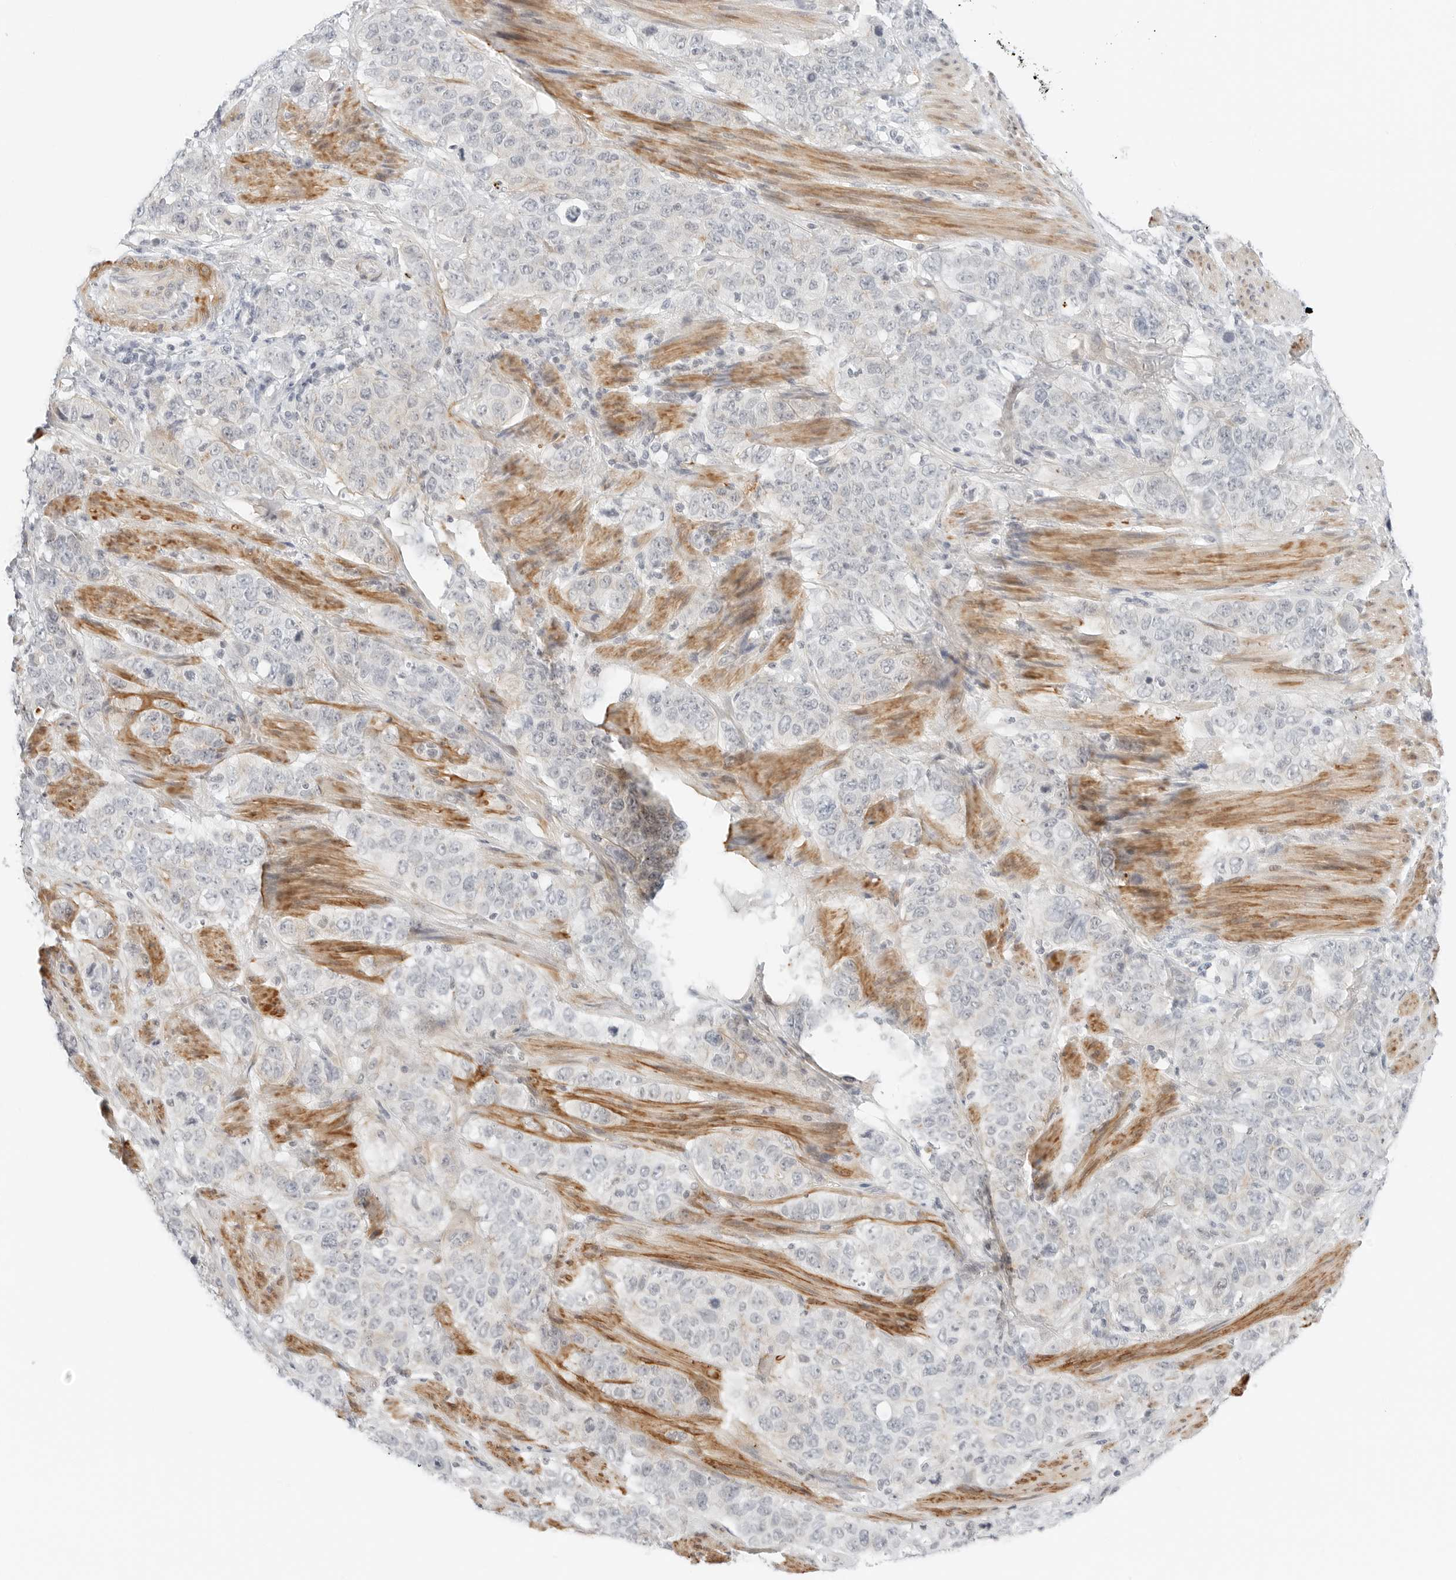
{"staining": {"intensity": "negative", "quantity": "none", "location": "none"}, "tissue": "stomach cancer", "cell_type": "Tumor cells", "image_type": "cancer", "snomed": [{"axis": "morphology", "description": "Adenocarcinoma, NOS"}, {"axis": "topography", "description": "Stomach"}], "caption": "Immunohistochemistry micrograph of neoplastic tissue: human stomach cancer (adenocarcinoma) stained with DAB (3,3'-diaminobenzidine) reveals no significant protein expression in tumor cells.", "gene": "IQCC", "patient": {"sex": "male", "age": 48}}